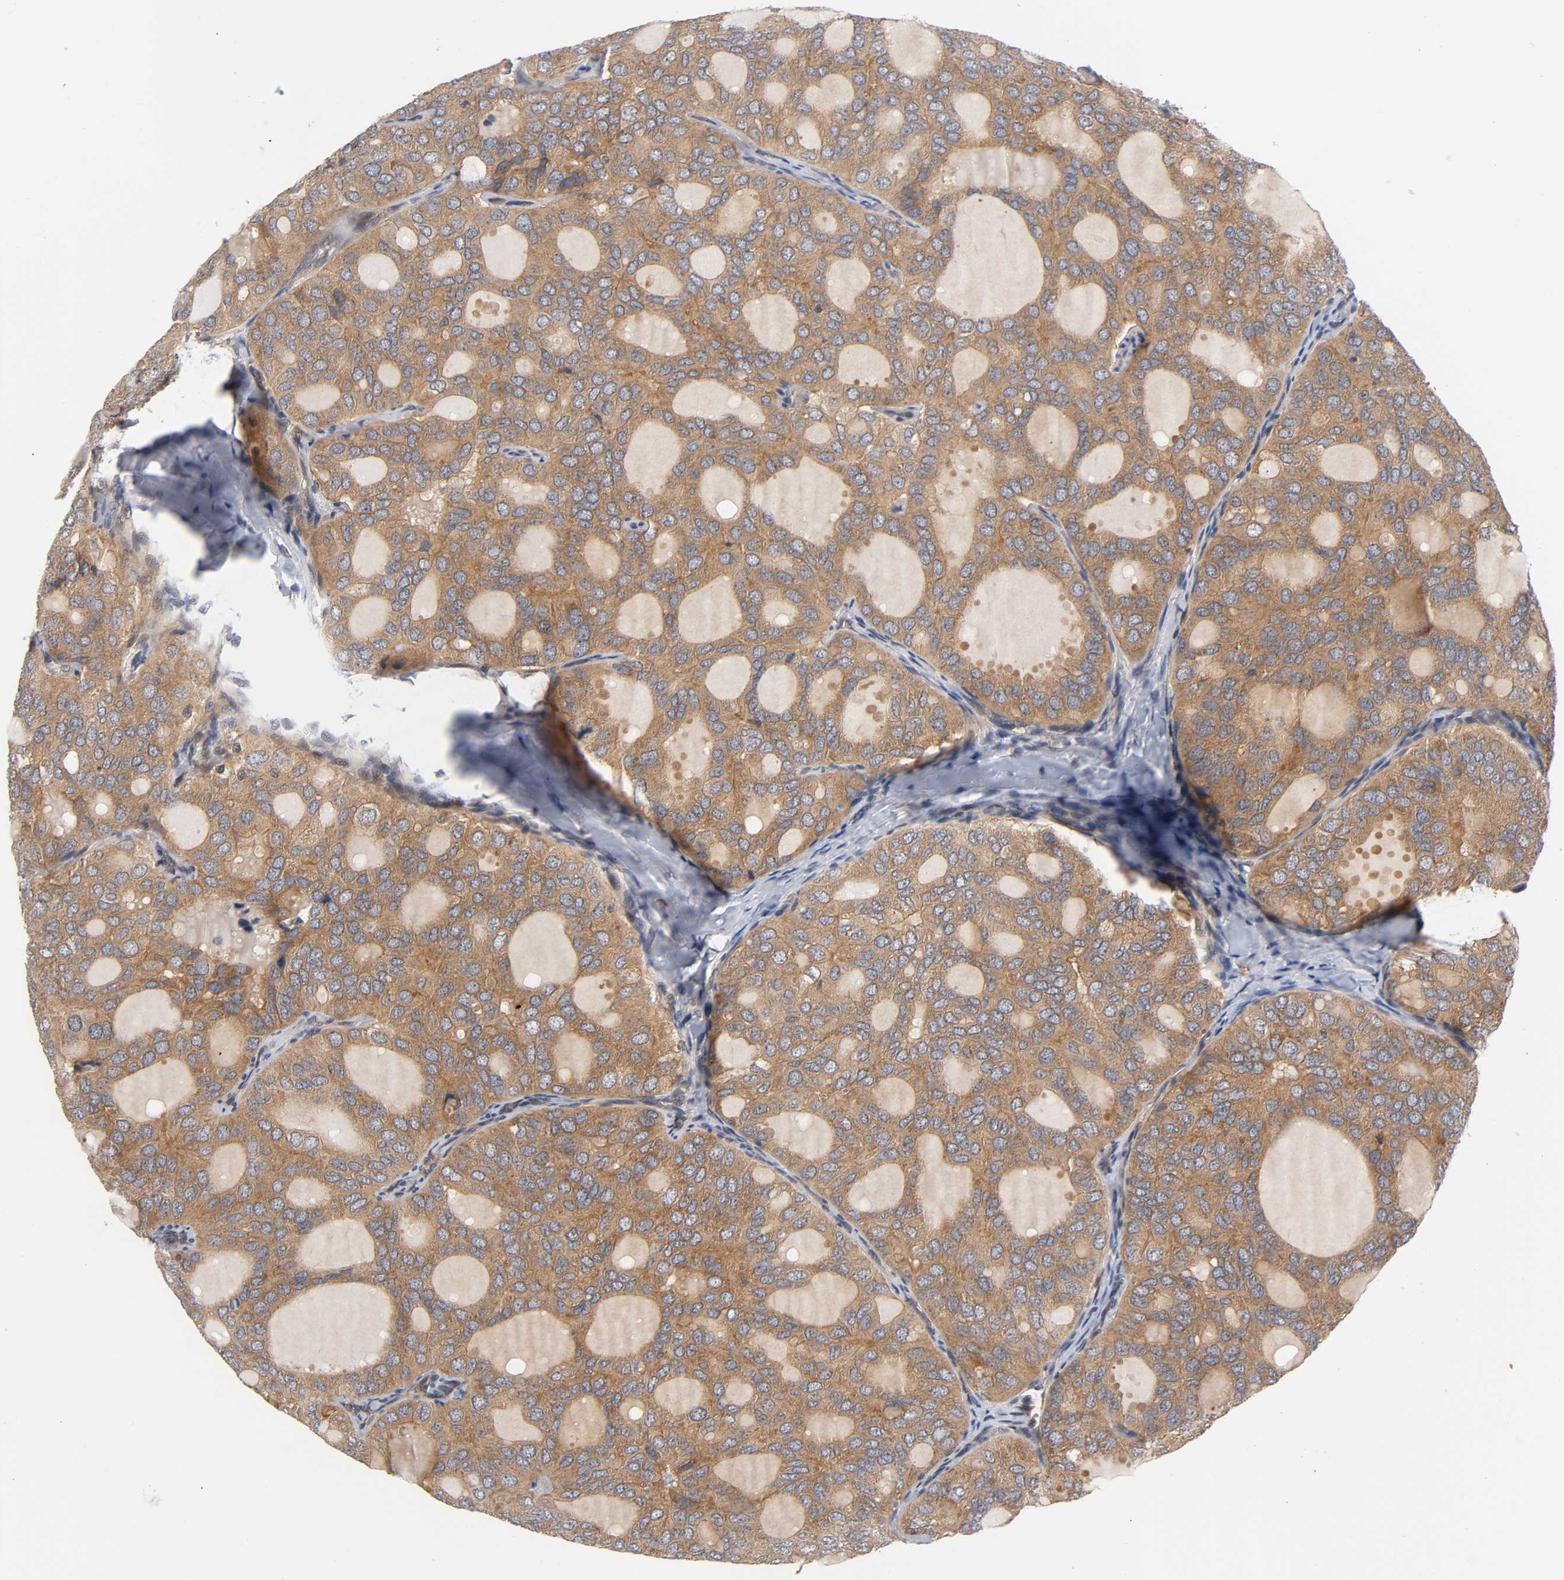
{"staining": {"intensity": "moderate", "quantity": ">75%", "location": "cytoplasmic/membranous"}, "tissue": "thyroid cancer", "cell_type": "Tumor cells", "image_type": "cancer", "snomed": [{"axis": "morphology", "description": "Follicular adenoma carcinoma, NOS"}, {"axis": "topography", "description": "Thyroid gland"}], "caption": "High-power microscopy captured an immunohistochemistry (IHC) image of thyroid cancer, revealing moderate cytoplasmic/membranous expression in about >75% of tumor cells.", "gene": "PRKAB1", "patient": {"sex": "male", "age": 75}}